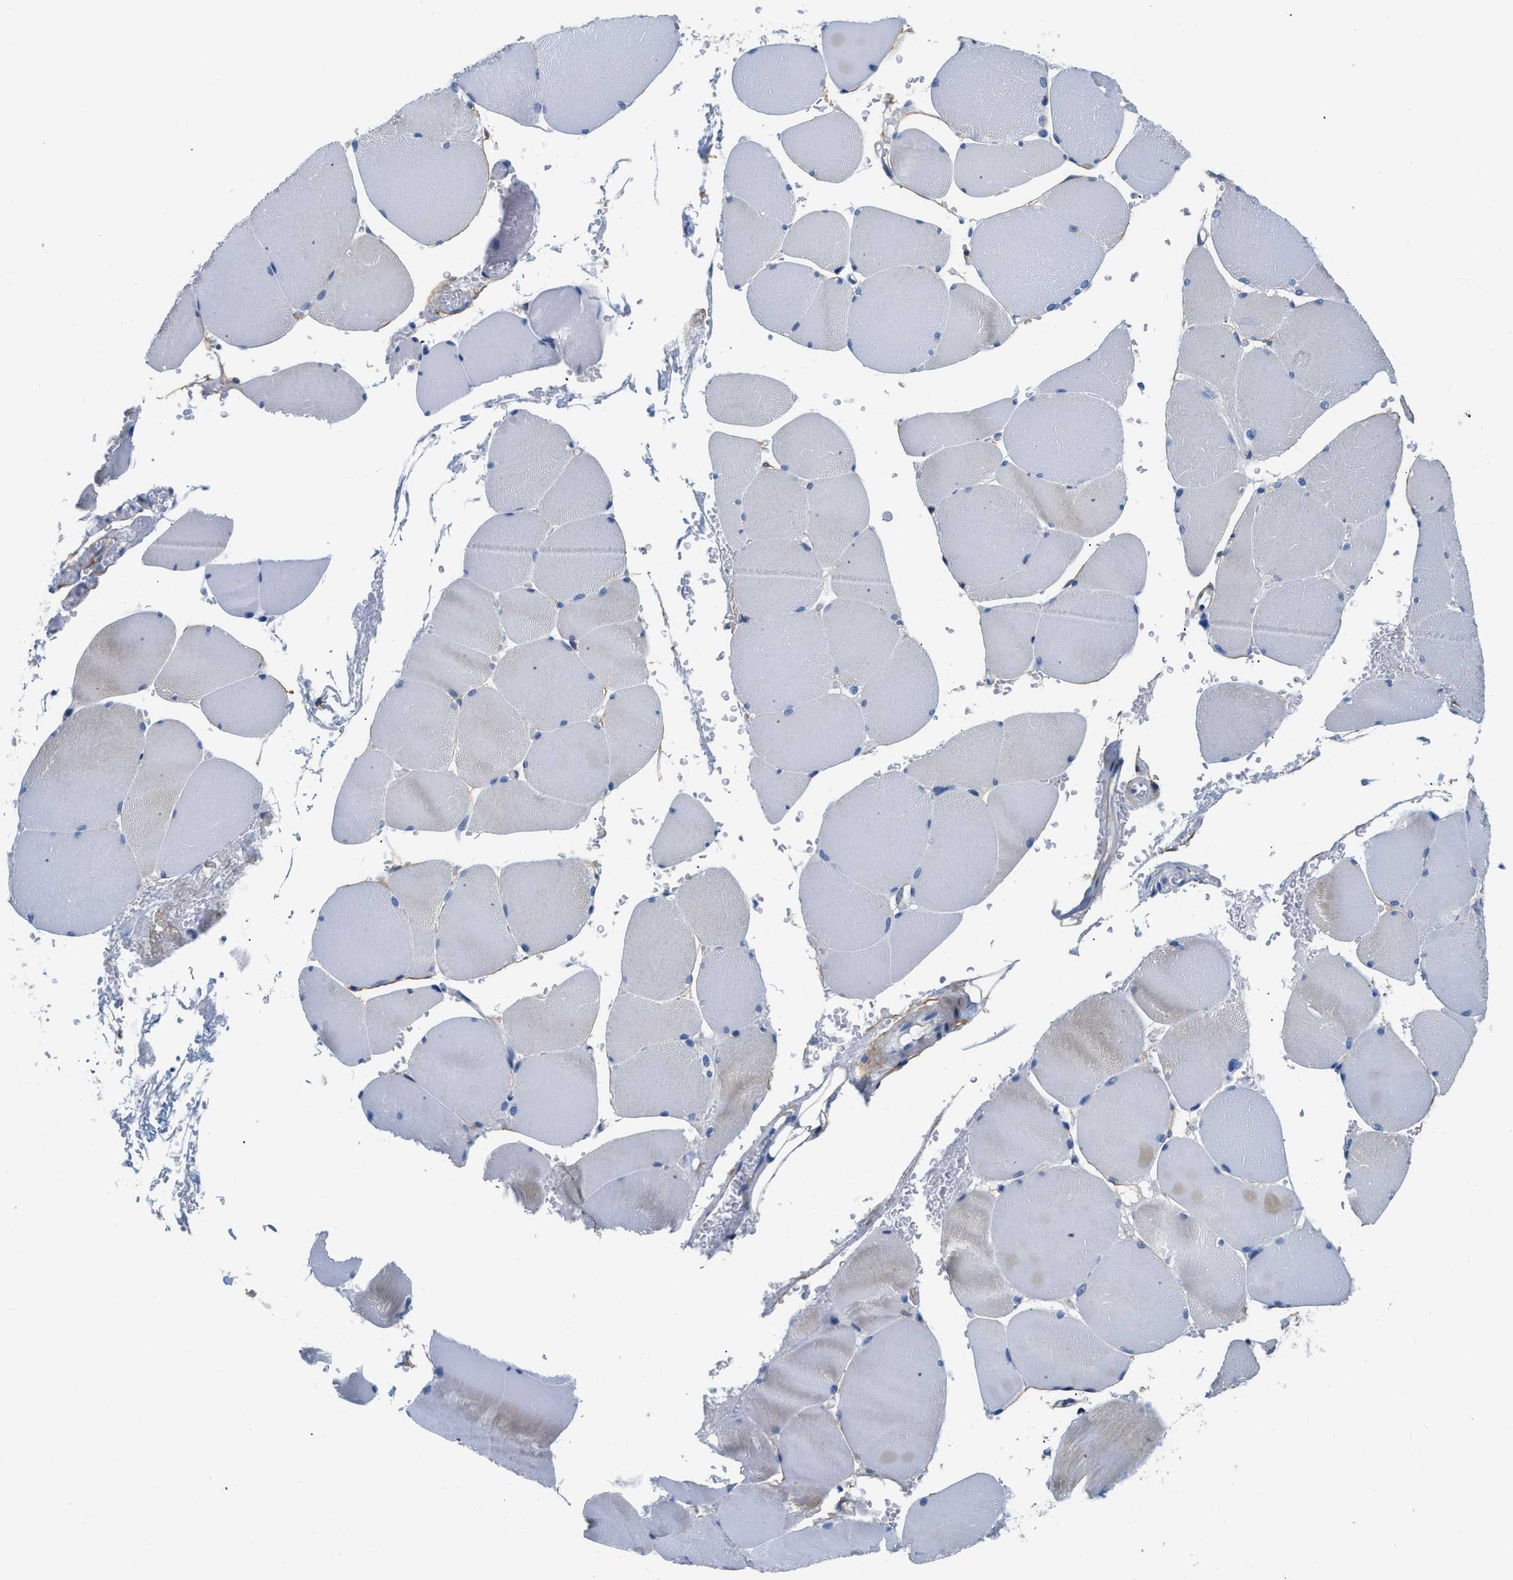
{"staining": {"intensity": "negative", "quantity": "none", "location": "none"}, "tissue": "skeletal muscle", "cell_type": "Myocytes", "image_type": "normal", "snomed": [{"axis": "morphology", "description": "Normal tissue, NOS"}, {"axis": "topography", "description": "Skin"}, {"axis": "topography", "description": "Skeletal muscle"}], "caption": "Immunohistochemistry micrograph of benign skeletal muscle: skeletal muscle stained with DAB (3,3'-diaminobenzidine) exhibits no significant protein positivity in myocytes. (Immunohistochemistry (ihc), brightfield microscopy, high magnification).", "gene": "PDGFRB", "patient": {"sex": "male", "age": 83}}